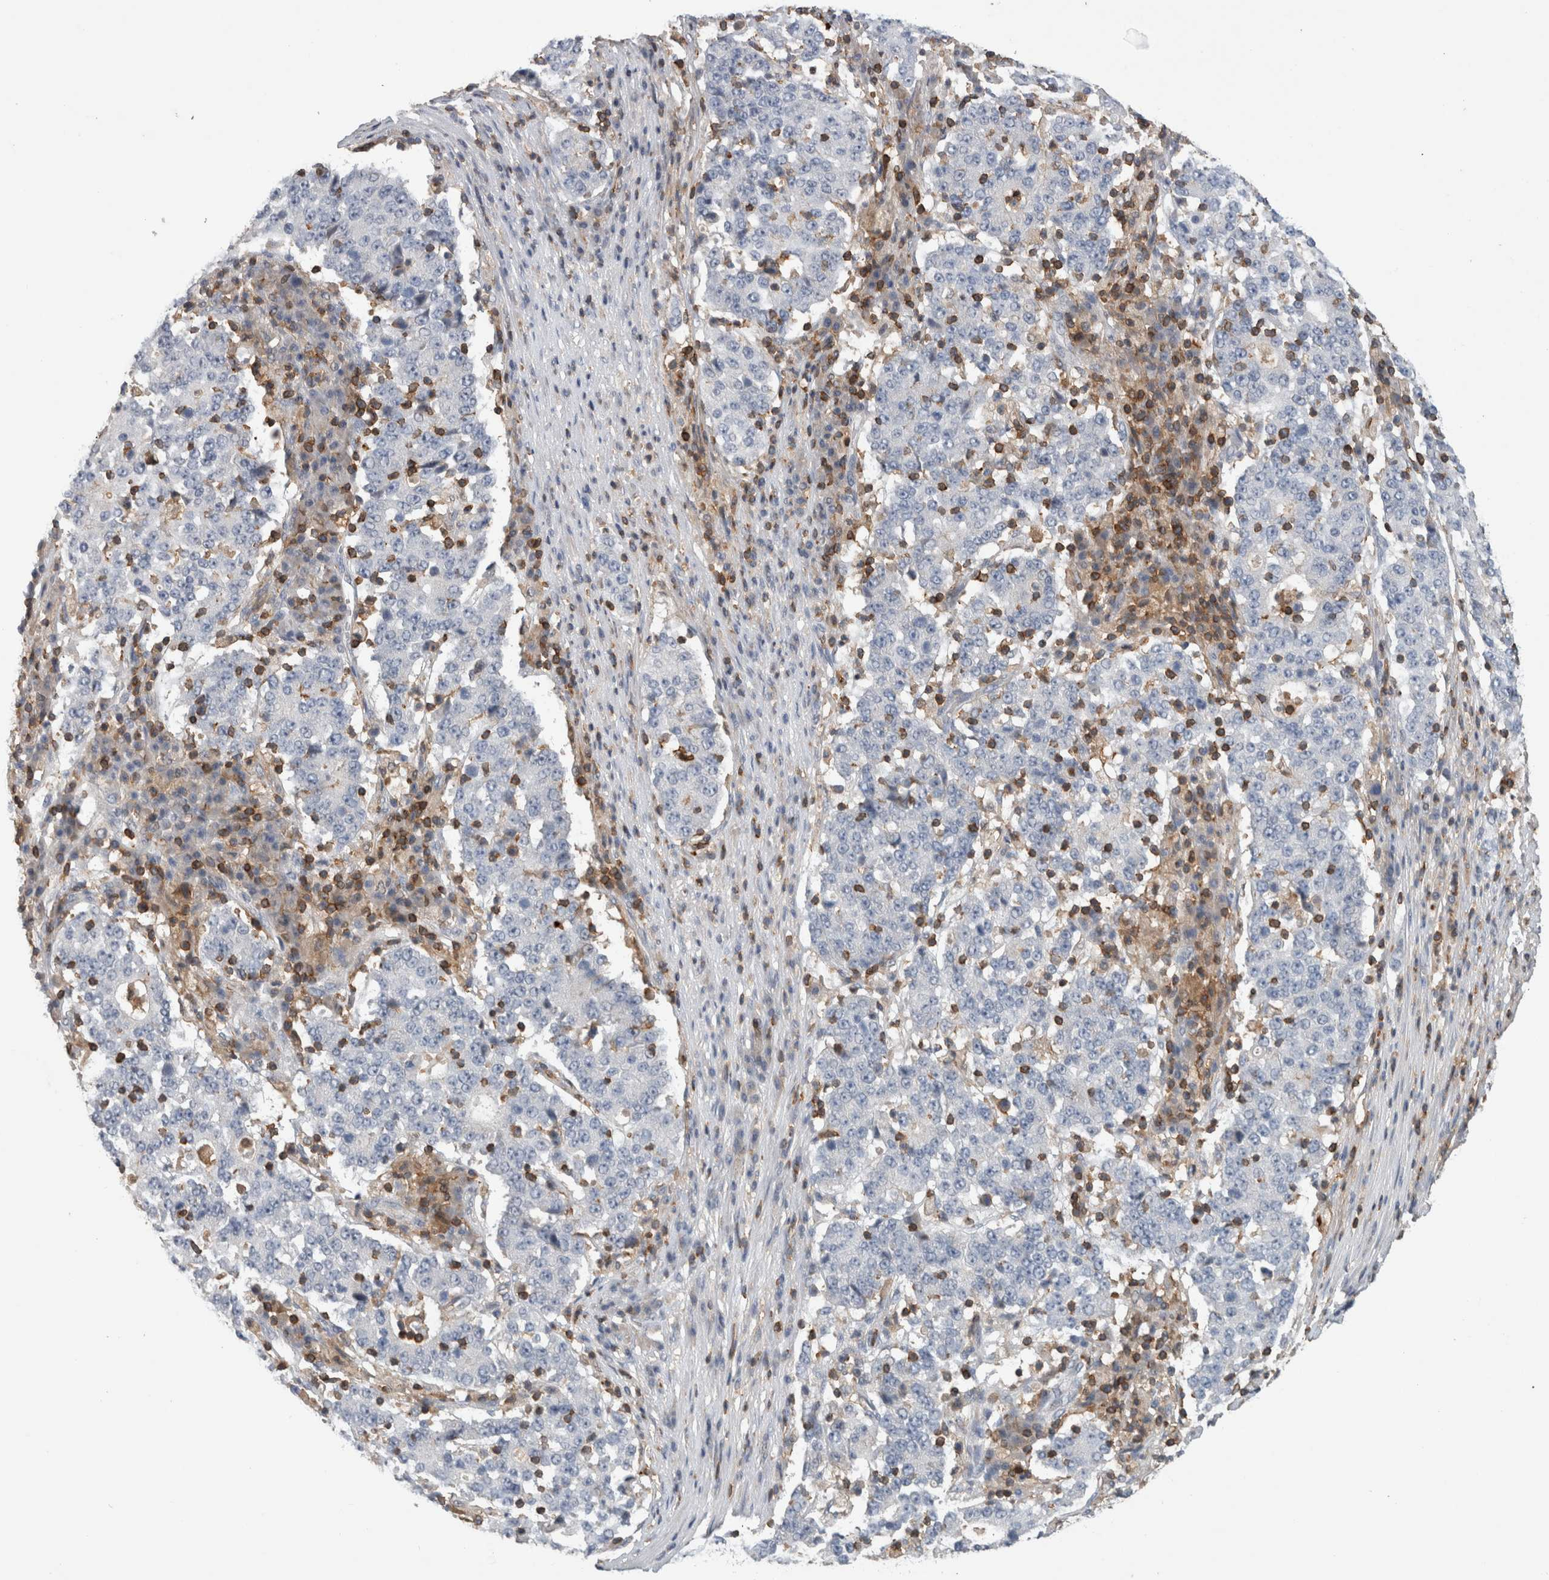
{"staining": {"intensity": "negative", "quantity": "none", "location": "none"}, "tissue": "stomach cancer", "cell_type": "Tumor cells", "image_type": "cancer", "snomed": [{"axis": "morphology", "description": "Adenocarcinoma, NOS"}, {"axis": "topography", "description": "Stomach"}], "caption": "Human stomach cancer (adenocarcinoma) stained for a protein using immunohistochemistry (IHC) shows no positivity in tumor cells.", "gene": "GFRA2", "patient": {"sex": "male", "age": 59}}